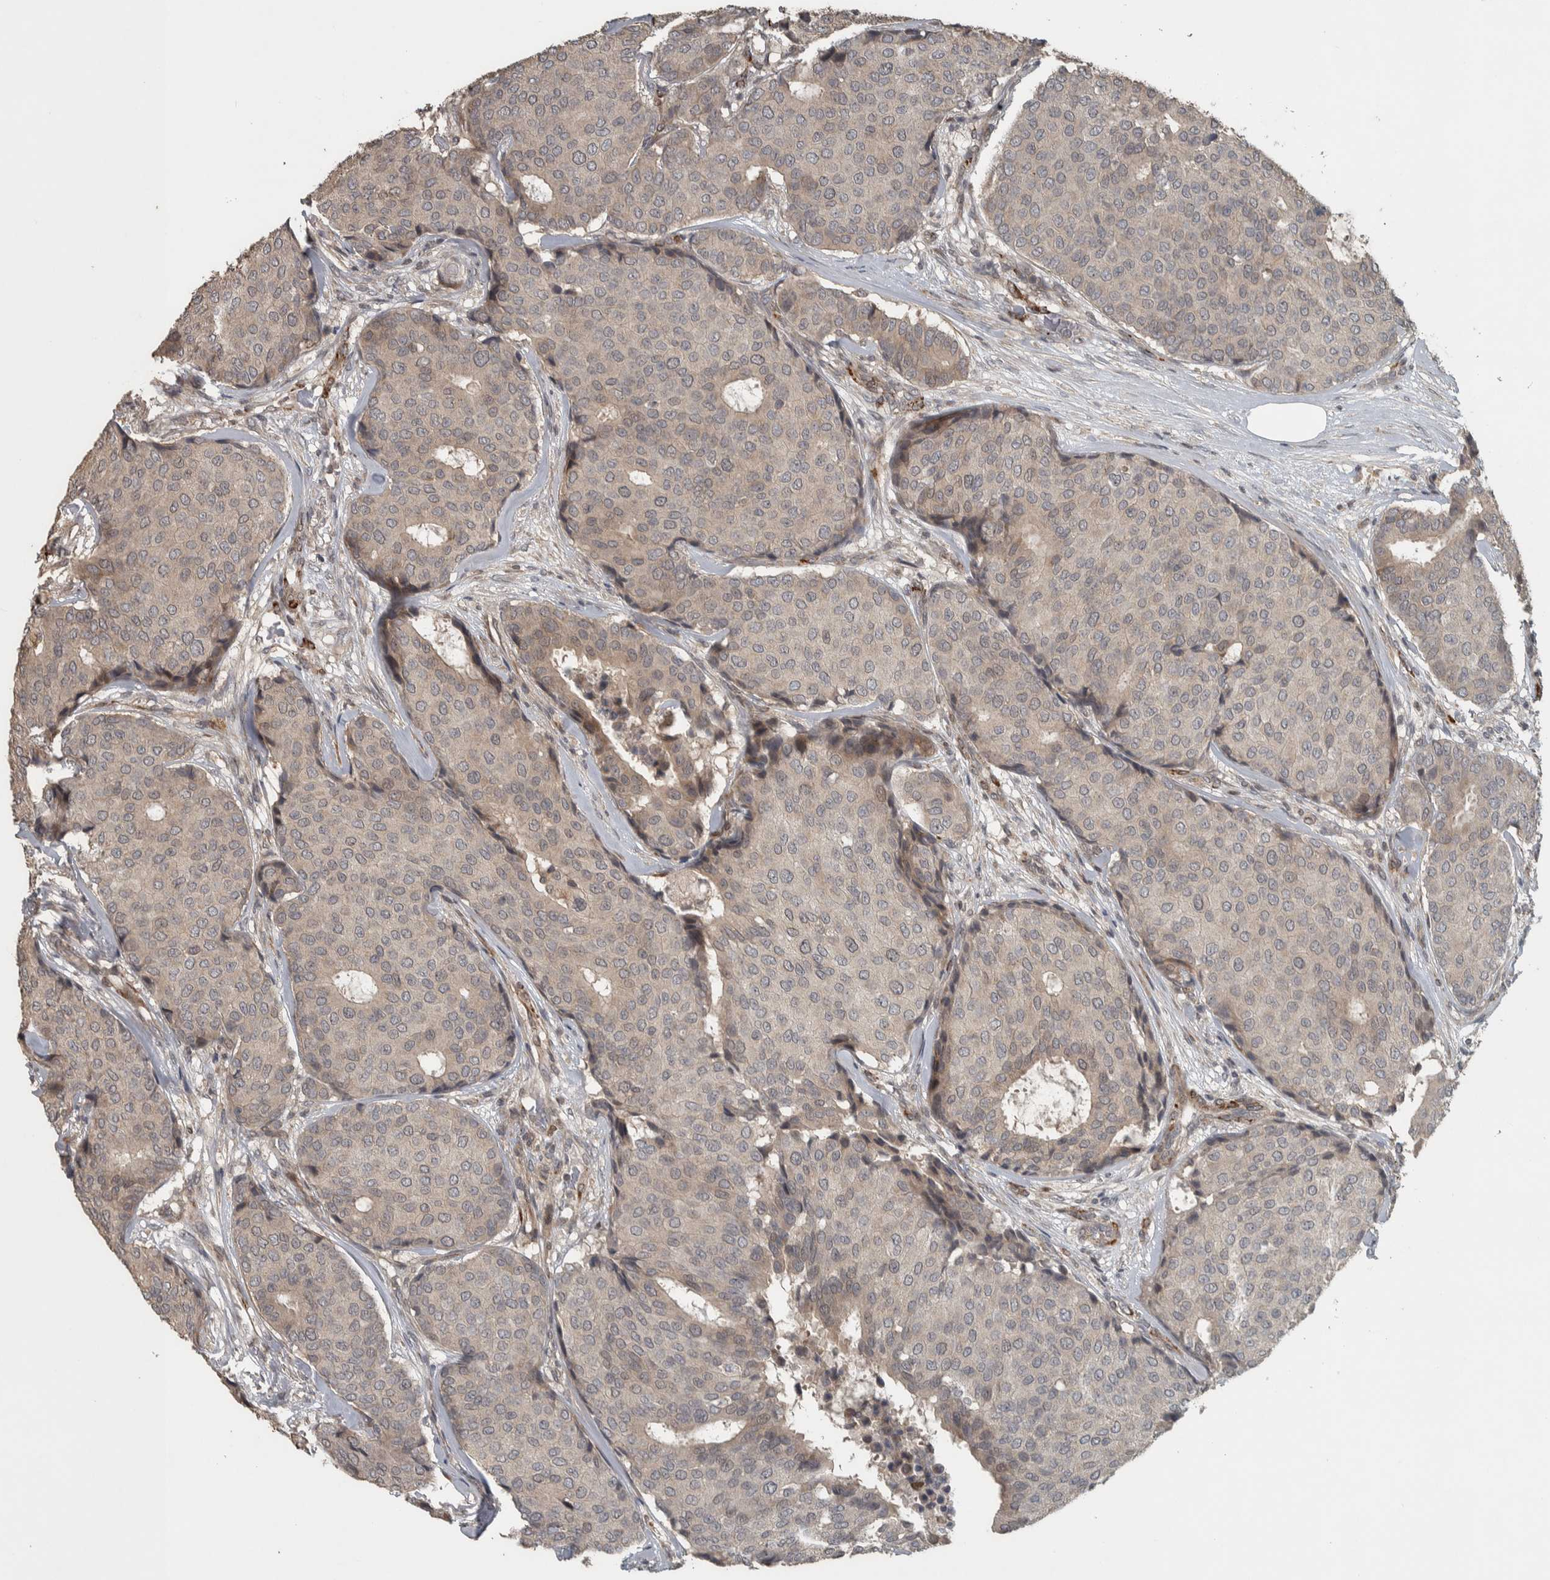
{"staining": {"intensity": "weak", "quantity": "<25%", "location": "cytoplasmic/membranous"}, "tissue": "breast cancer", "cell_type": "Tumor cells", "image_type": "cancer", "snomed": [{"axis": "morphology", "description": "Duct carcinoma"}, {"axis": "topography", "description": "Breast"}], "caption": "Immunohistochemistry (IHC) of infiltrating ductal carcinoma (breast) displays no positivity in tumor cells.", "gene": "ERAL1", "patient": {"sex": "female", "age": 75}}